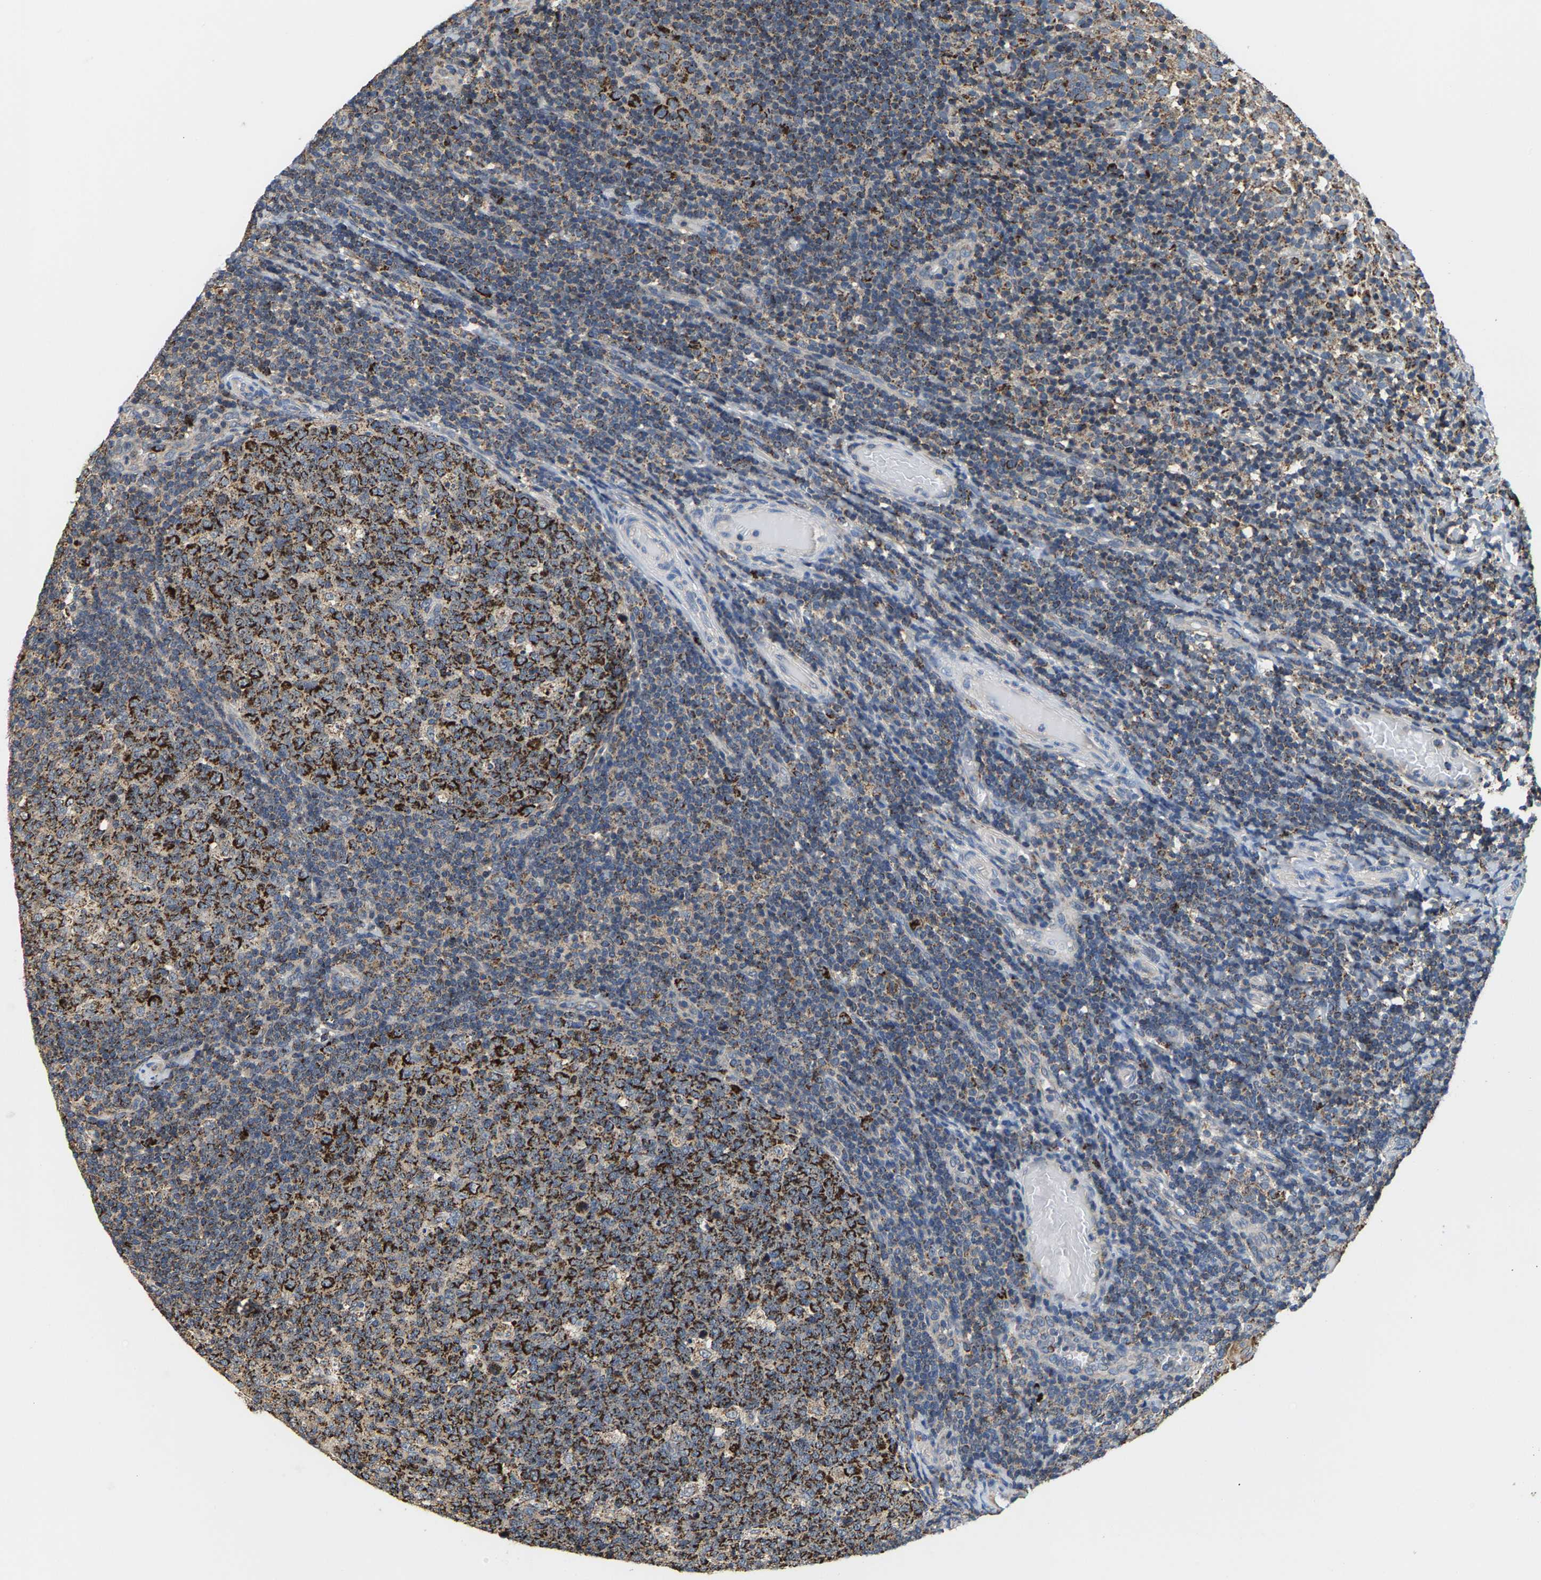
{"staining": {"intensity": "strong", "quantity": ">75%", "location": "cytoplasmic/membranous"}, "tissue": "tonsil", "cell_type": "Germinal center cells", "image_type": "normal", "snomed": [{"axis": "morphology", "description": "Normal tissue, NOS"}, {"axis": "topography", "description": "Tonsil"}], "caption": "Strong cytoplasmic/membranous protein positivity is appreciated in approximately >75% of germinal center cells in tonsil.", "gene": "SHMT2", "patient": {"sex": "female", "age": 19}}